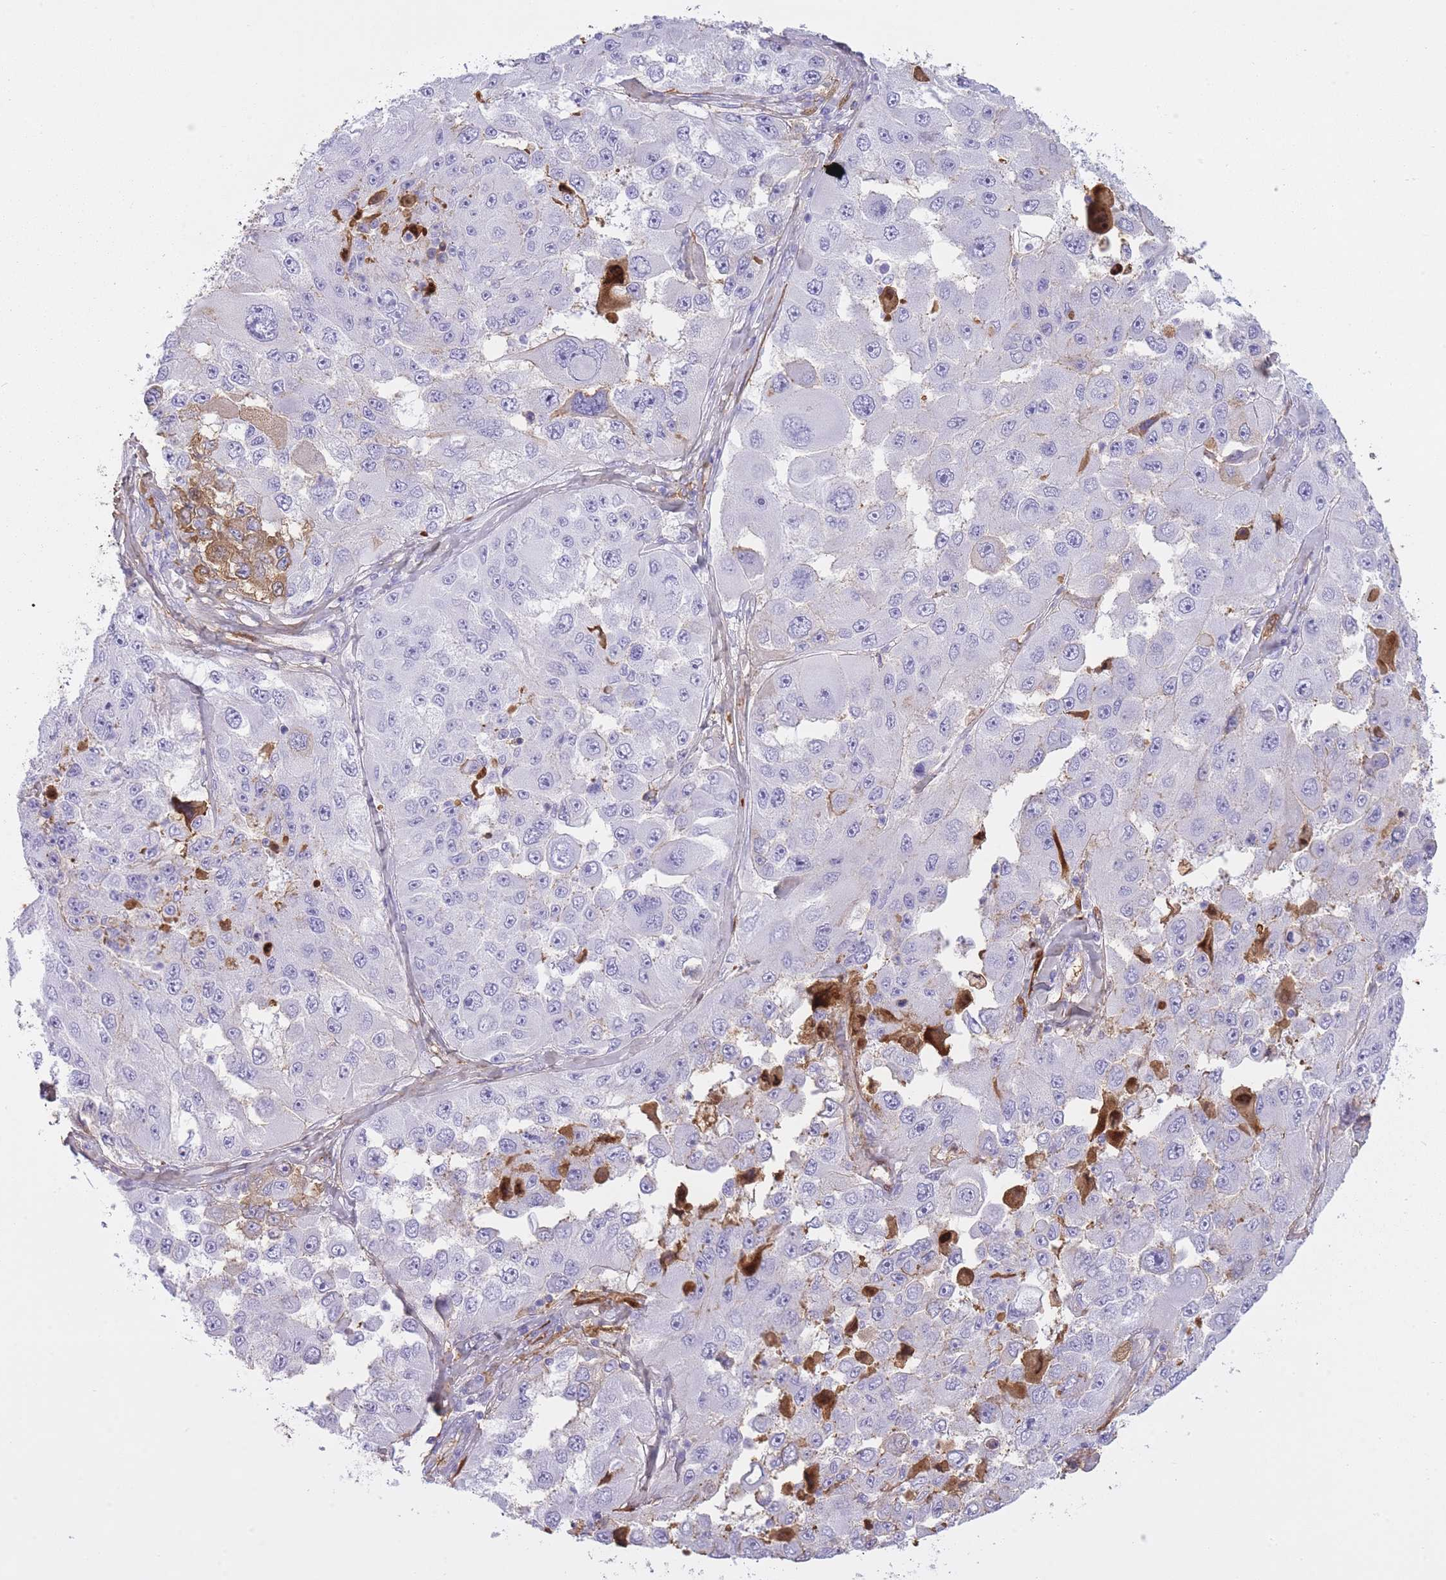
{"staining": {"intensity": "negative", "quantity": "none", "location": "none"}, "tissue": "melanoma", "cell_type": "Tumor cells", "image_type": "cancer", "snomed": [{"axis": "morphology", "description": "Malignant melanoma, Metastatic site"}, {"axis": "topography", "description": "Lymph node"}], "caption": "Melanoma was stained to show a protein in brown. There is no significant expression in tumor cells. Brightfield microscopy of immunohistochemistry (IHC) stained with DAB (brown) and hematoxylin (blue), captured at high magnification.", "gene": "AP3S2", "patient": {"sex": "male", "age": 62}}